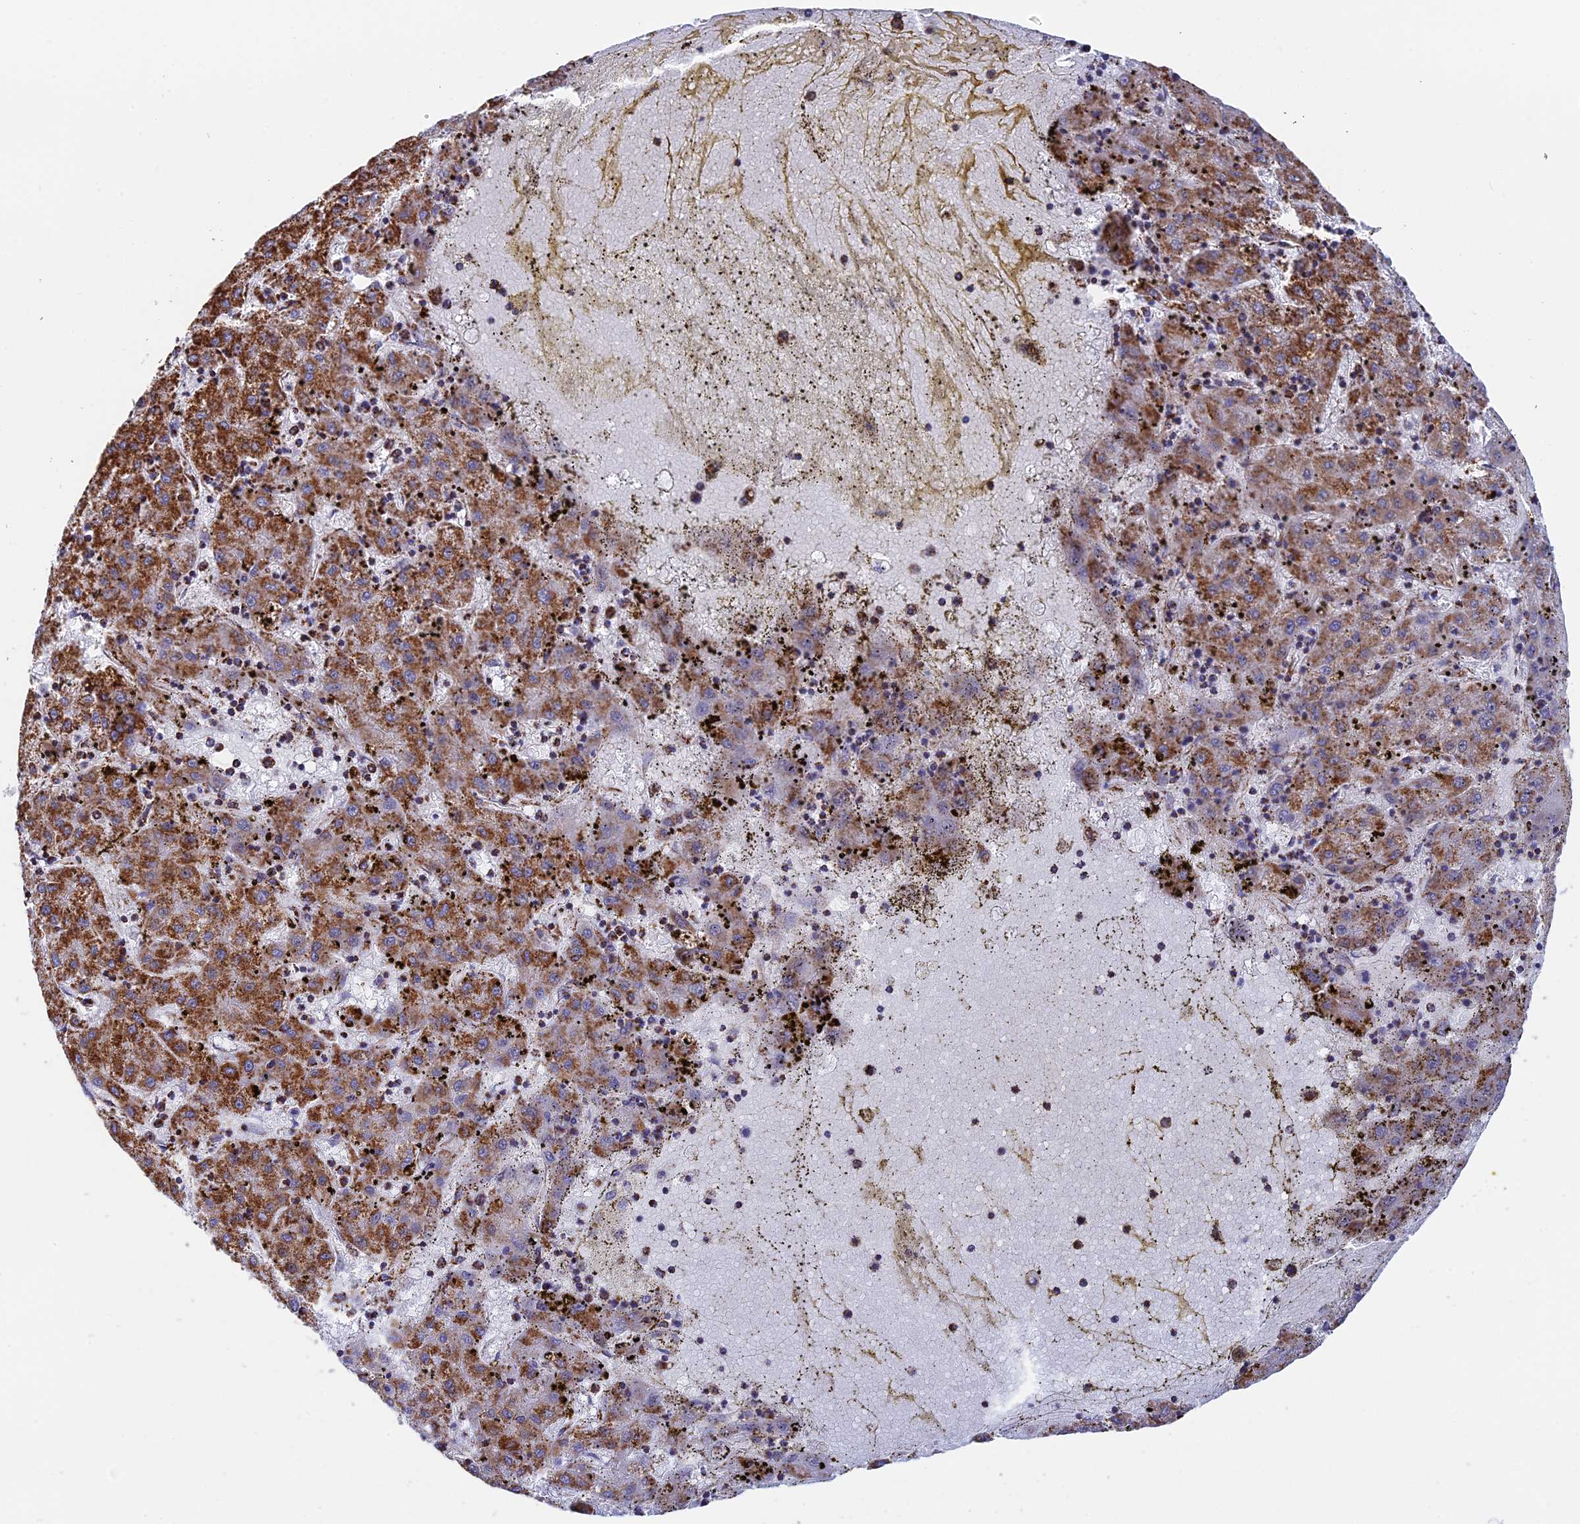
{"staining": {"intensity": "strong", "quantity": "25%-75%", "location": "cytoplasmic/membranous"}, "tissue": "liver cancer", "cell_type": "Tumor cells", "image_type": "cancer", "snomed": [{"axis": "morphology", "description": "Carcinoma, Hepatocellular, NOS"}, {"axis": "topography", "description": "Liver"}], "caption": "Immunohistochemistry of hepatocellular carcinoma (liver) shows high levels of strong cytoplasmic/membranous staining in about 25%-75% of tumor cells. (IHC, brightfield microscopy, high magnification).", "gene": "CDC16", "patient": {"sex": "male", "age": 72}}